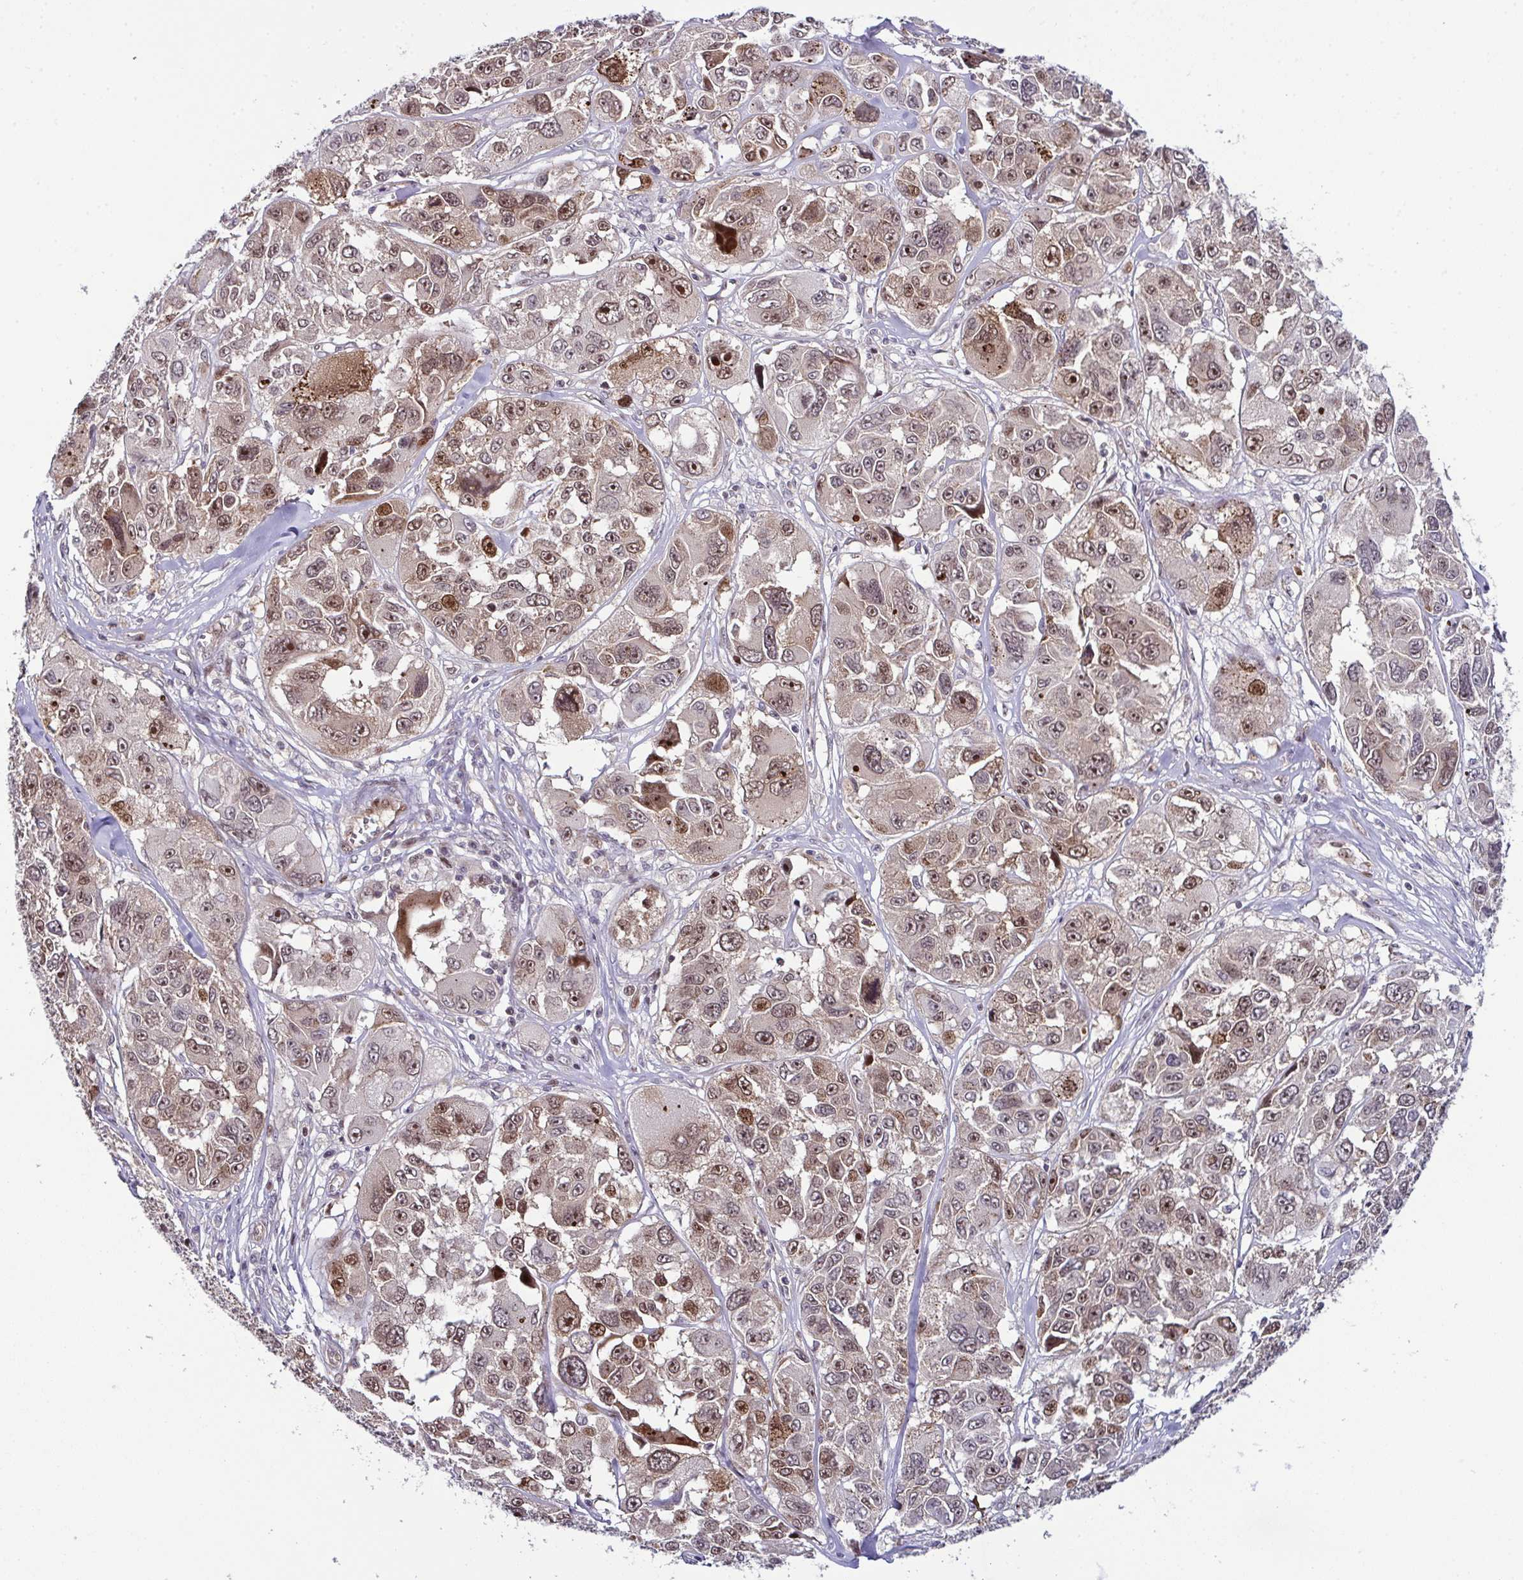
{"staining": {"intensity": "moderate", "quantity": ">75%", "location": "nuclear"}, "tissue": "melanoma", "cell_type": "Tumor cells", "image_type": "cancer", "snomed": [{"axis": "morphology", "description": "Malignant melanoma, NOS"}, {"axis": "topography", "description": "Skin"}], "caption": "Immunohistochemical staining of melanoma shows medium levels of moderate nuclear expression in approximately >75% of tumor cells.", "gene": "DNAJB1", "patient": {"sex": "female", "age": 66}}